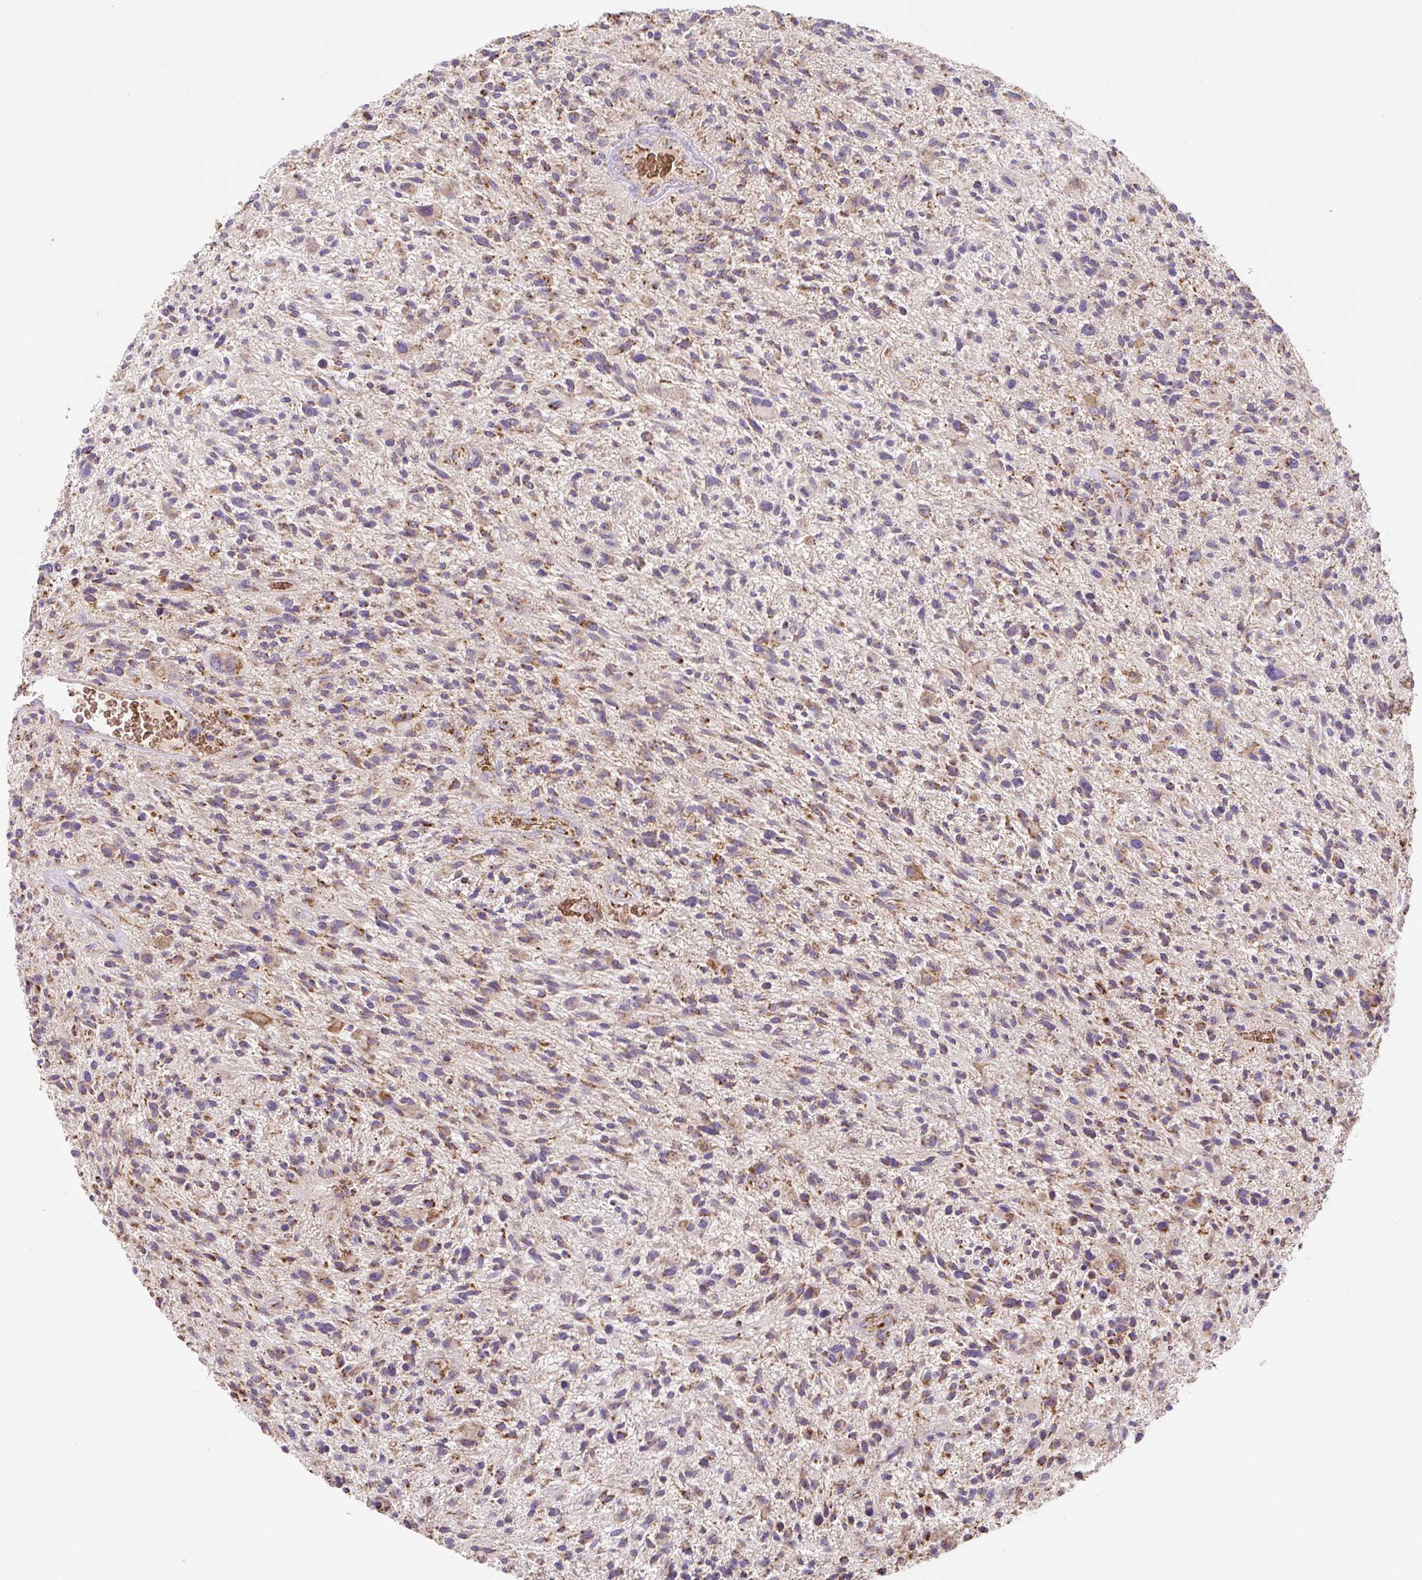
{"staining": {"intensity": "moderate", "quantity": ">75%", "location": "cytoplasmic/membranous"}, "tissue": "glioma", "cell_type": "Tumor cells", "image_type": "cancer", "snomed": [{"axis": "morphology", "description": "Glioma, malignant, High grade"}, {"axis": "topography", "description": "Brain"}], "caption": "Malignant glioma (high-grade) was stained to show a protein in brown. There is medium levels of moderate cytoplasmic/membranous staining in about >75% of tumor cells. (DAB IHC, brown staining for protein, blue staining for nuclei).", "gene": "MT-CO2", "patient": {"sex": "male", "age": 47}}